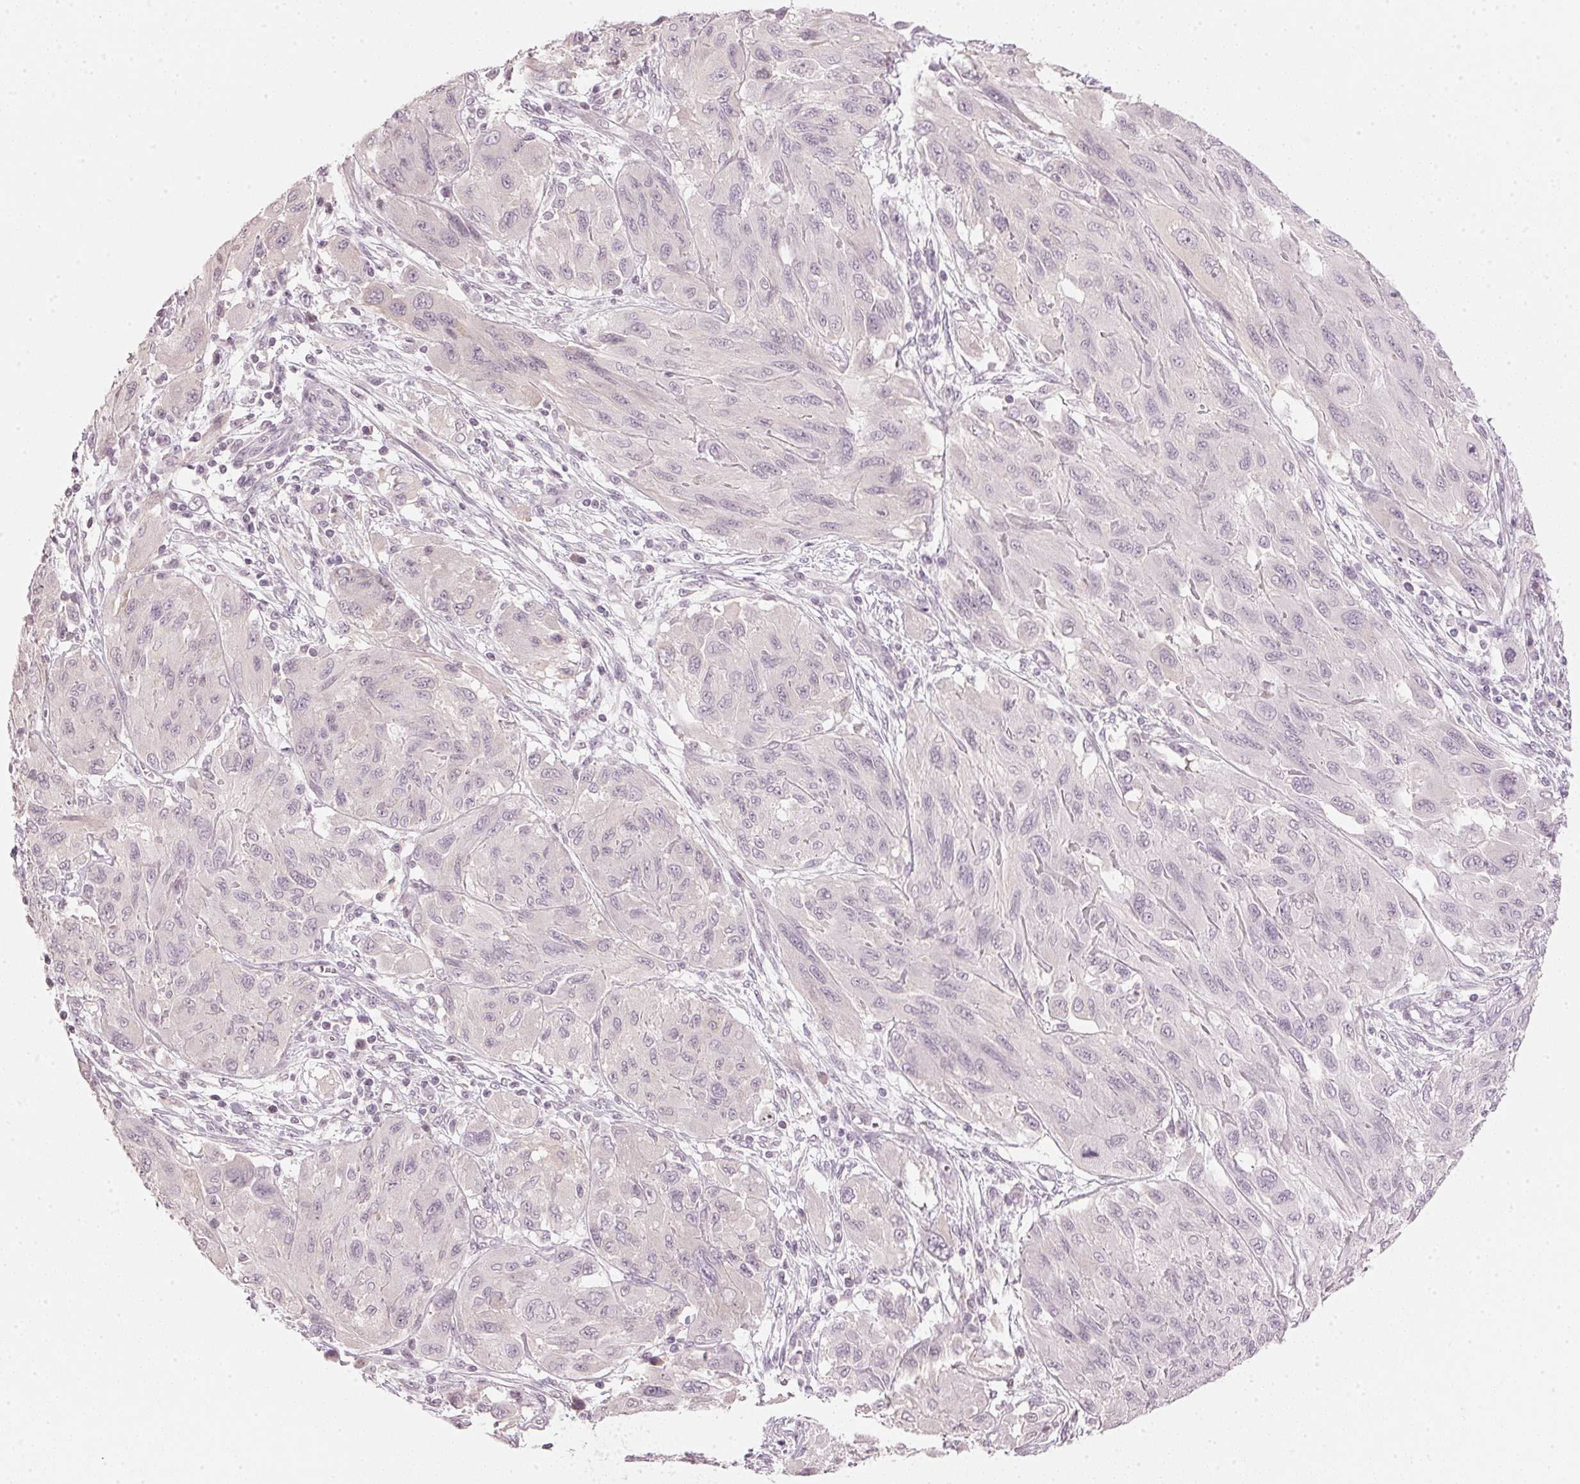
{"staining": {"intensity": "negative", "quantity": "none", "location": "none"}, "tissue": "melanoma", "cell_type": "Tumor cells", "image_type": "cancer", "snomed": [{"axis": "morphology", "description": "Malignant melanoma, NOS"}, {"axis": "topography", "description": "Skin"}], "caption": "An immunohistochemistry image of melanoma is shown. There is no staining in tumor cells of melanoma.", "gene": "SFRP4", "patient": {"sex": "female", "age": 91}}